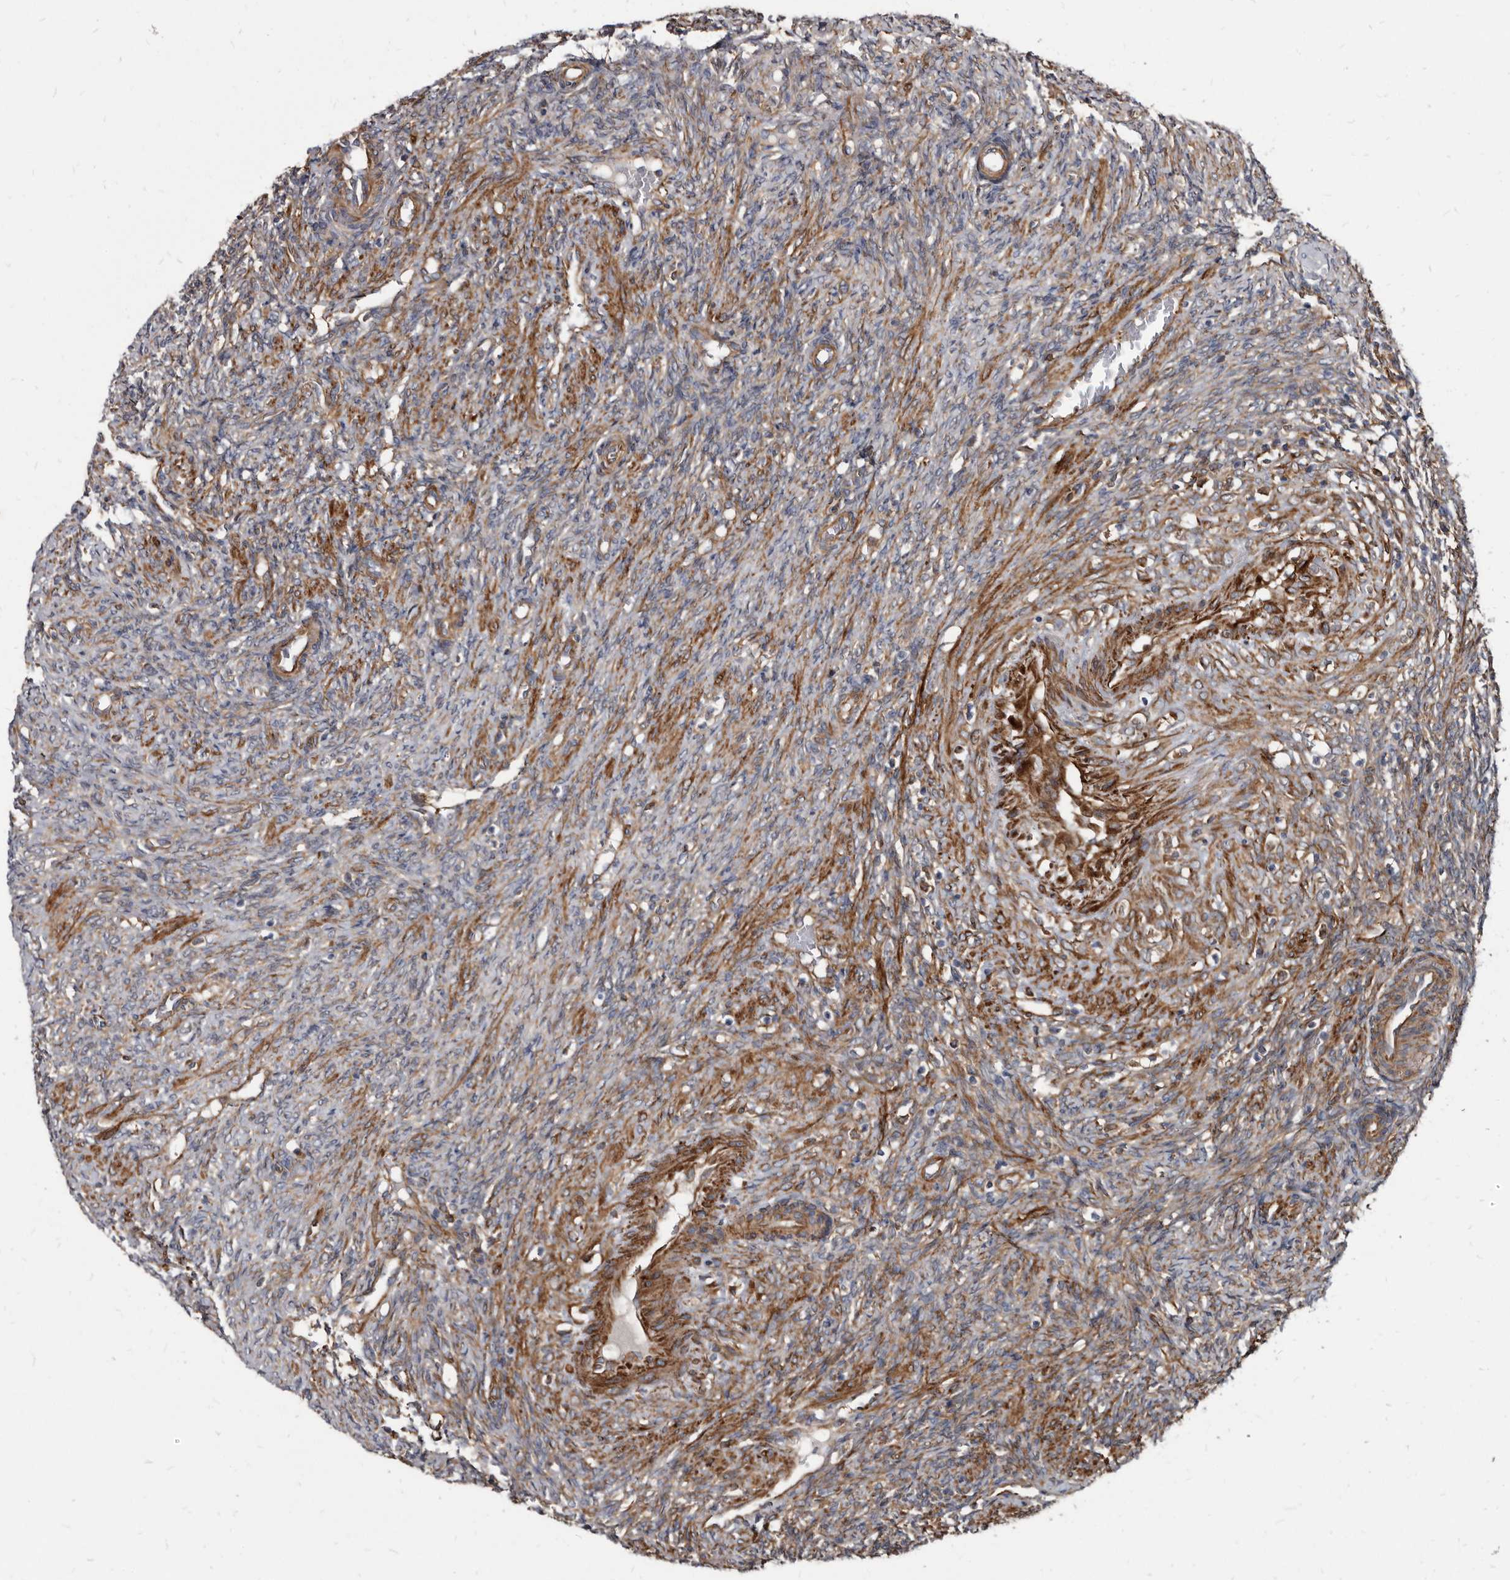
{"staining": {"intensity": "weak", "quantity": "<25%", "location": "cytoplasmic/membranous"}, "tissue": "ovary", "cell_type": "Ovarian stroma cells", "image_type": "normal", "snomed": [{"axis": "morphology", "description": "Normal tissue, NOS"}, {"axis": "topography", "description": "Ovary"}], "caption": "Protein analysis of normal ovary exhibits no significant expression in ovarian stroma cells.", "gene": "KCTD20", "patient": {"sex": "female", "age": 41}}